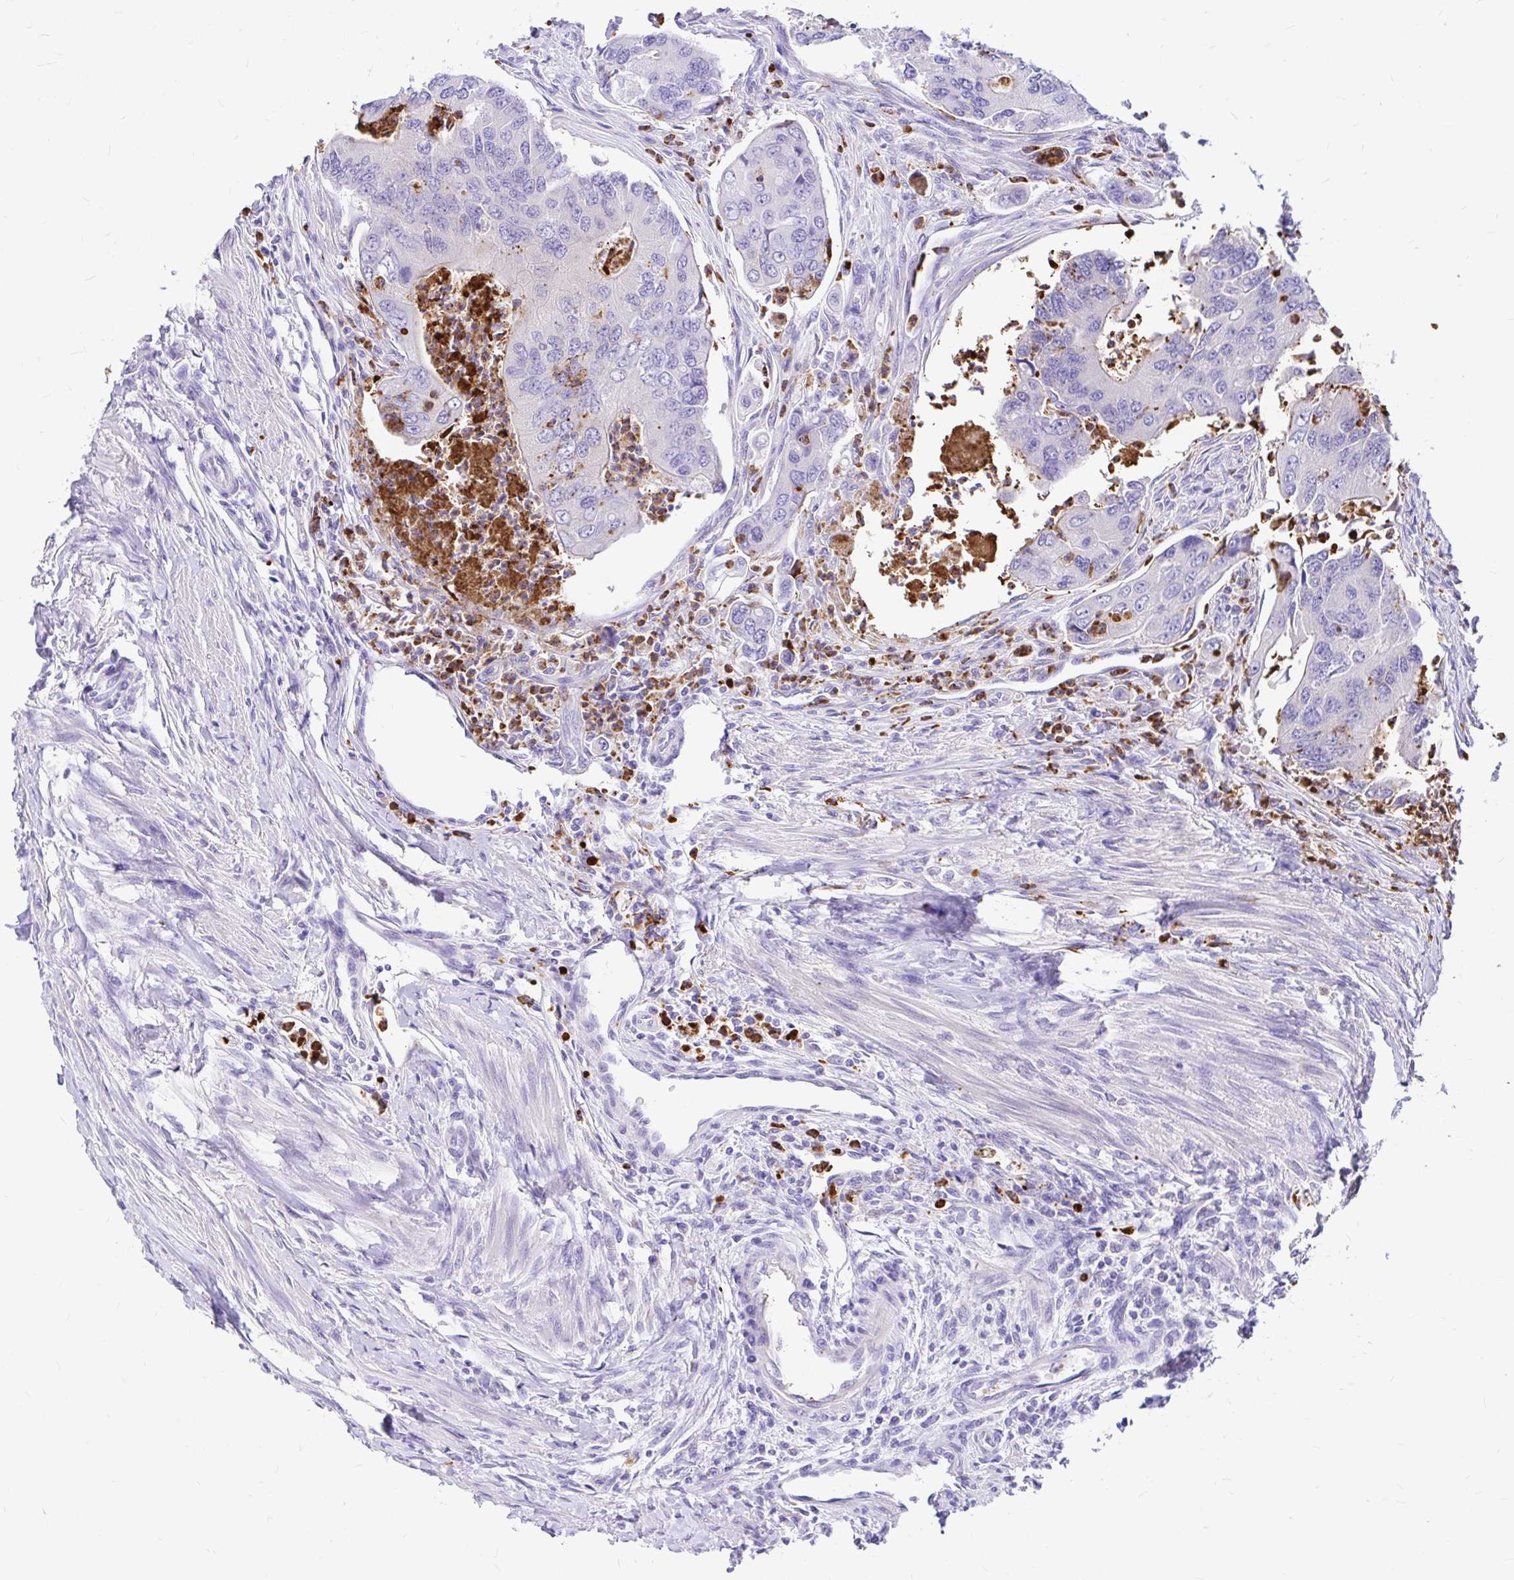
{"staining": {"intensity": "negative", "quantity": "none", "location": "none"}, "tissue": "colorectal cancer", "cell_type": "Tumor cells", "image_type": "cancer", "snomed": [{"axis": "morphology", "description": "Adenocarcinoma, NOS"}, {"axis": "topography", "description": "Colon"}], "caption": "This is a micrograph of IHC staining of colorectal cancer, which shows no staining in tumor cells.", "gene": "CLEC1B", "patient": {"sex": "female", "age": 67}}